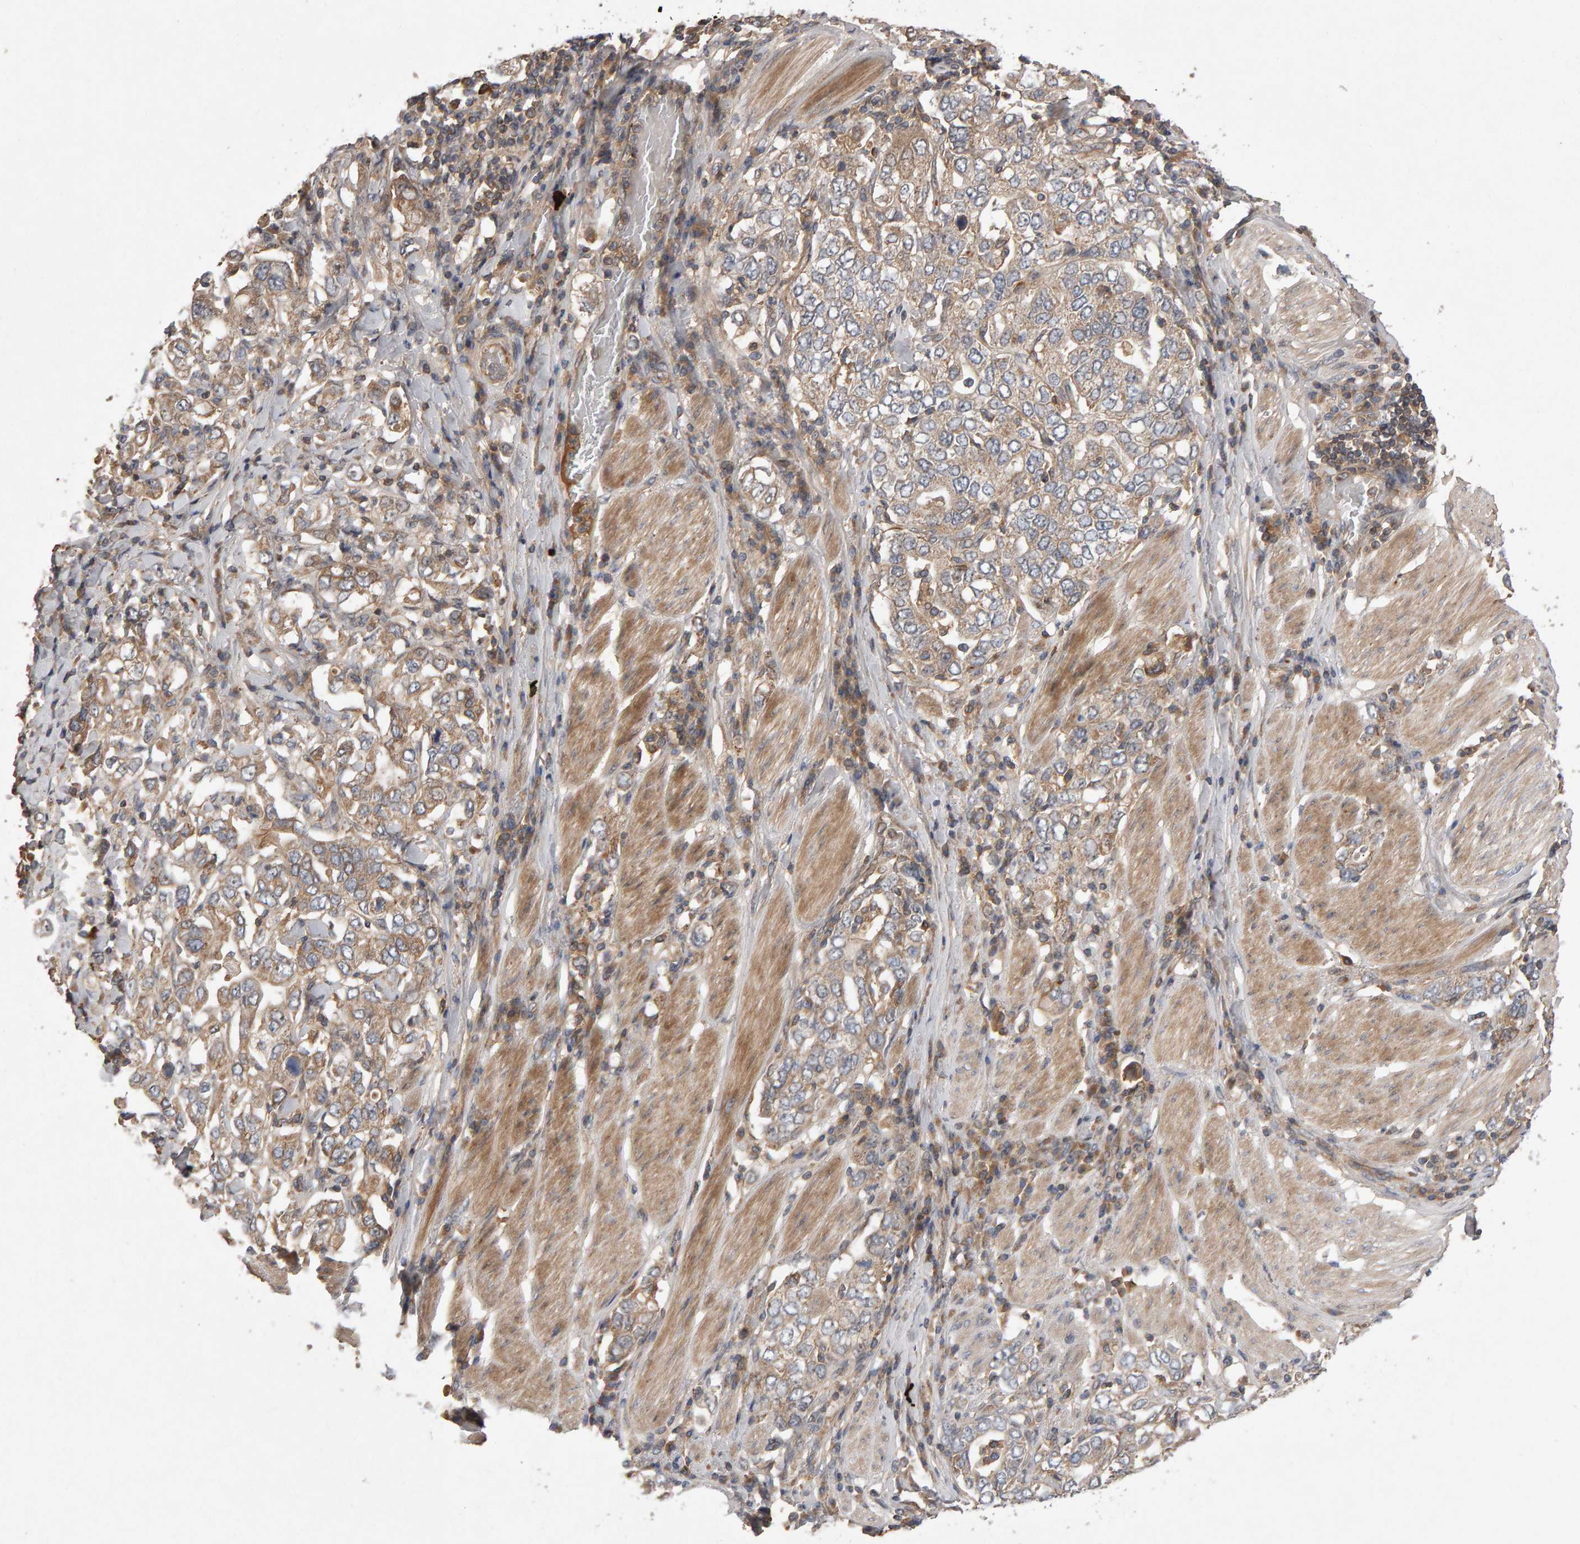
{"staining": {"intensity": "weak", "quantity": ">75%", "location": "cytoplasmic/membranous"}, "tissue": "stomach cancer", "cell_type": "Tumor cells", "image_type": "cancer", "snomed": [{"axis": "morphology", "description": "Adenocarcinoma, NOS"}, {"axis": "topography", "description": "Stomach, upper"}], "caption": "The immunohistochemical stain labels weak cytoplasmic/membranous expression in tumor cells of adenocarcinoma (stomach) tissue.", "gene": "PGS1", "patient": {"sex": "male", "age": 62}}